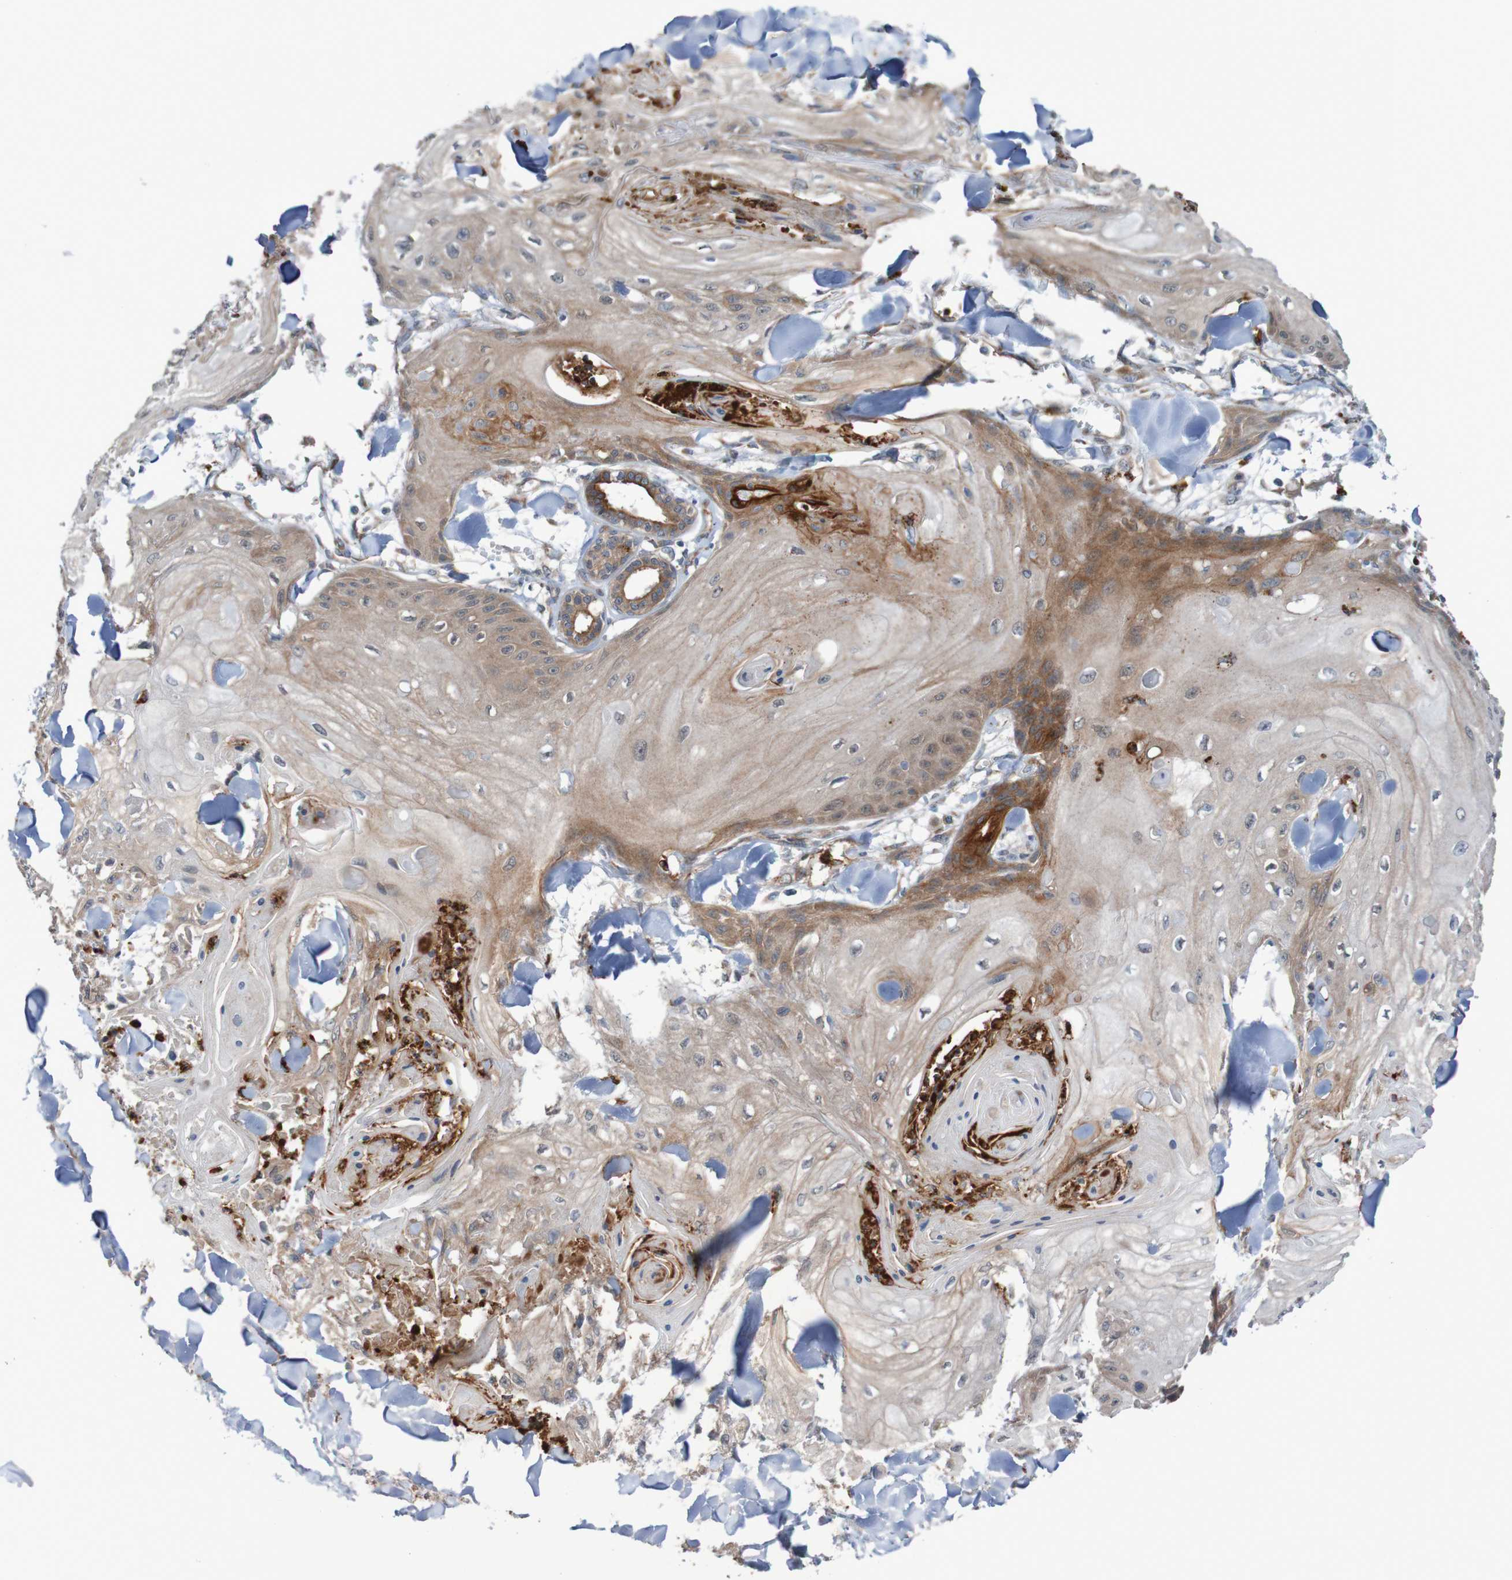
{"staining": {"intensity": "weak", "quantity": ">75%", "location": "cytoplasmic/membranous"}, "tissue": "skin cancer", "cell_type": "Tumor cells", "image_type": "cancer", "snomed": [{"axis": "morphology", "description": "Squamous cell carcinoma, NOS"}, {"axis": "topography", "description": "Skin"}], "caption": "This is a micrograph of immunohistochemistry (IHC) staining of squamous cell carcinoma (skin), which shows weak expression in the cytoplasmic/membranous of tumor cells.", "gene": "ST8SIA6", "patient": {"sex": "male", "age": 74}}